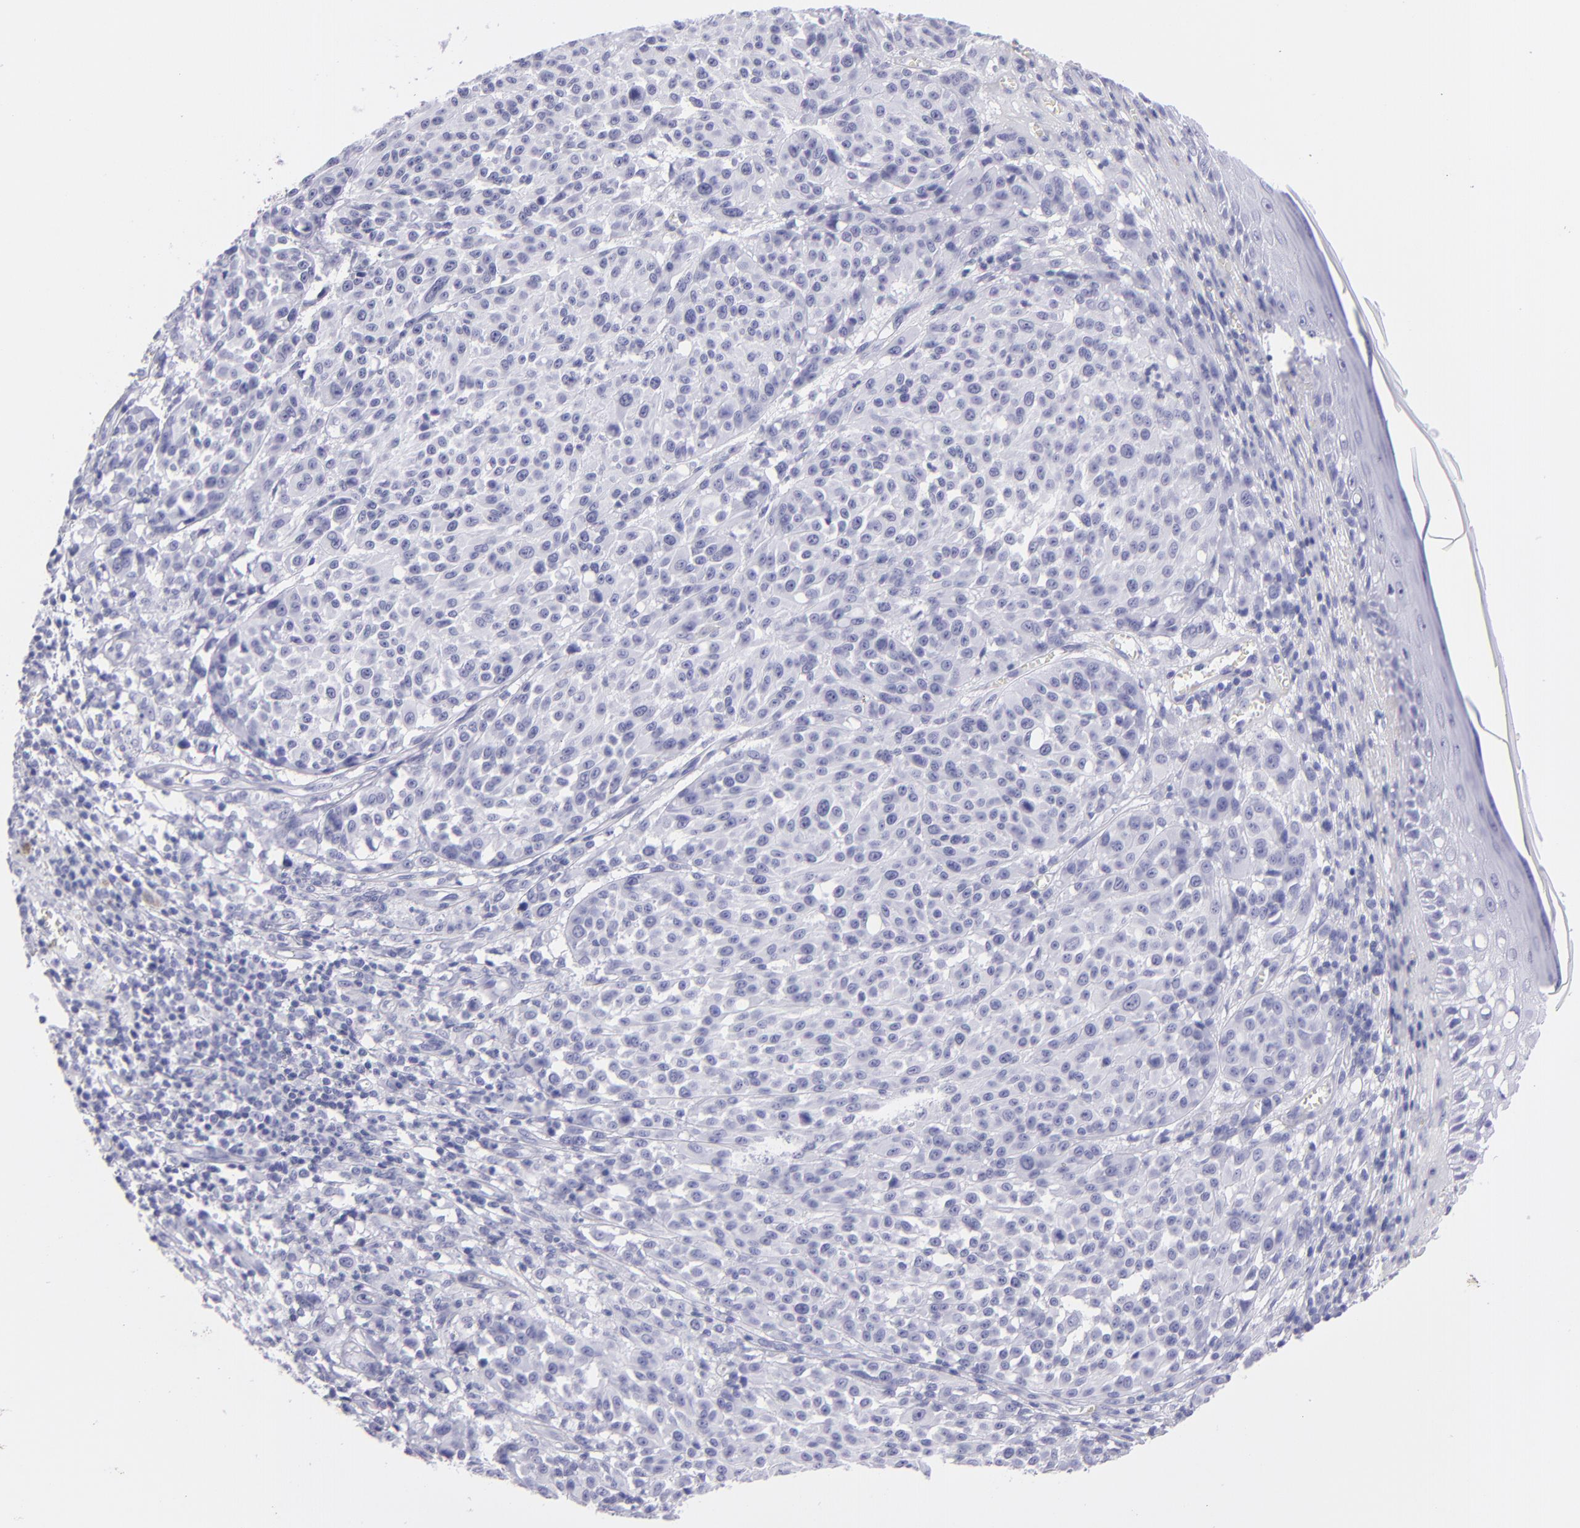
{"staining": {"intensity": "negative", "quantity": "none", "location": "none"}, "tissue": "melanoma", "cell_type": "Tumor cells", "image_type": "cancer", "snomed": [{"axis": "morphology", "description": "Malignant melanoma, NOS"}, {"axis": "topography", "description": "Skin"}], "caption": "A high-resolution histopathology image shows immunohistochemistry (IHC) staining of melanoma, which reveals no significant staining in tumor cells.", "gene": "PVALB", "patient": {"sex": "female", "age": 49}}